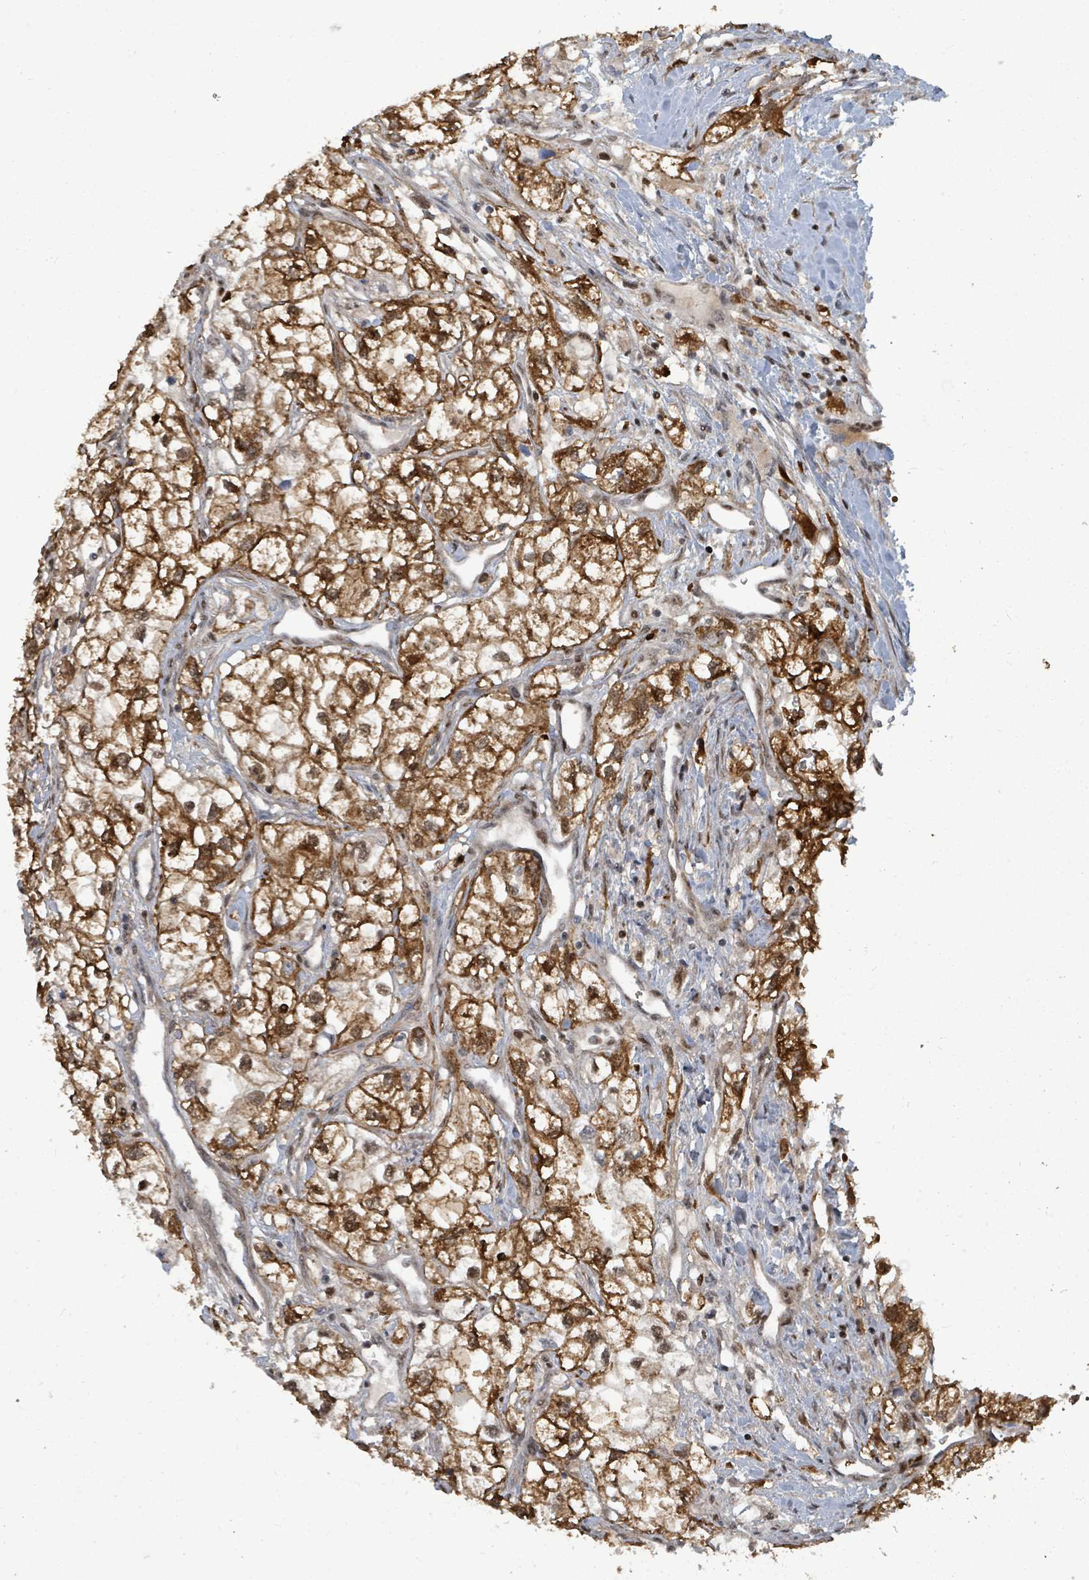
{"staining": {"intensity": "strong", "quantity": ">75%", "location": "cytoplasmic/membranous,nuclear"}, "tissue": "renal cancer", "cell_type": "Tumor cells", "image_type": "cancer", "snomed": [{"axis": "morphology", "description": "Adenocarcinoma, NOS"}, {"axis": "topography", "description": "Kidney"}], "caption": "Protein analysis of adenocarcinoma (renal) tissue shows strong cytoplasmic/membranous and nuclear staining in about >75% of tumor cells. (DAB IHC, brown staining for protein, blue staining for nuclei).", "gene": "TRDMT1", "patient": {"sex": "male", "age": 59}}